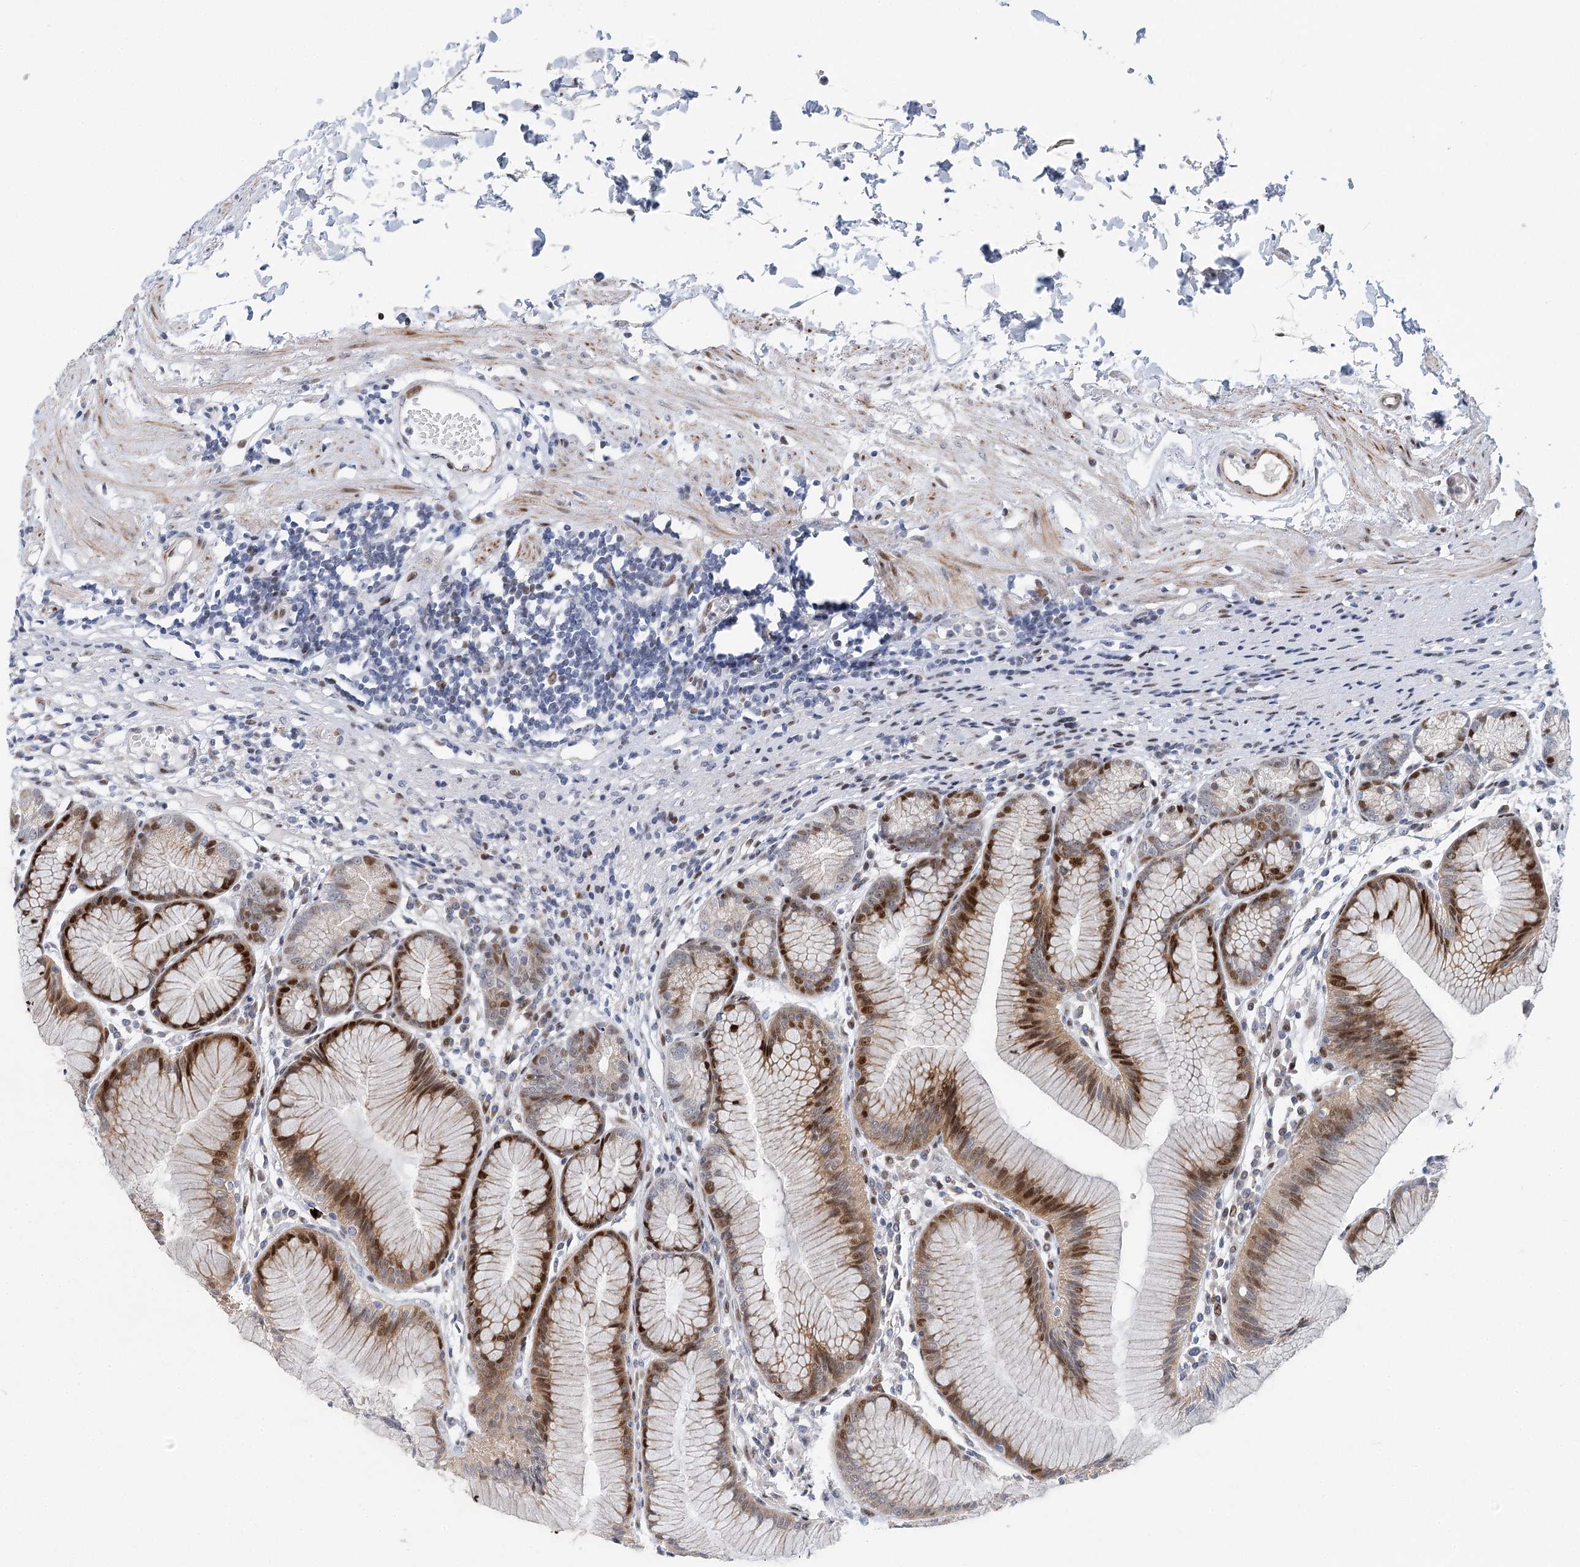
{"staining": {"intensity": "strong", "quantity": "25%-75%", "location": "cytoplasmic/membranous,nuclear"}, "tissue": "stomach", "cell_type": "Glandular cells", "image_type": "normal", "snomed": [{"axis": "morphology", "description": "Normal tissue, NOS"}, {"axis": "topography", "description": "Stomach"}], "caption": "High-power microscopy captured an immunohistochemistry micrograph of normal stomach, revealing strong cytoplasmic/membranous,nuclear positivity in about 25%-75% of glandular cells.", "gene": "CAMTA1", "patient": {"sex": "female", "age": 57}}